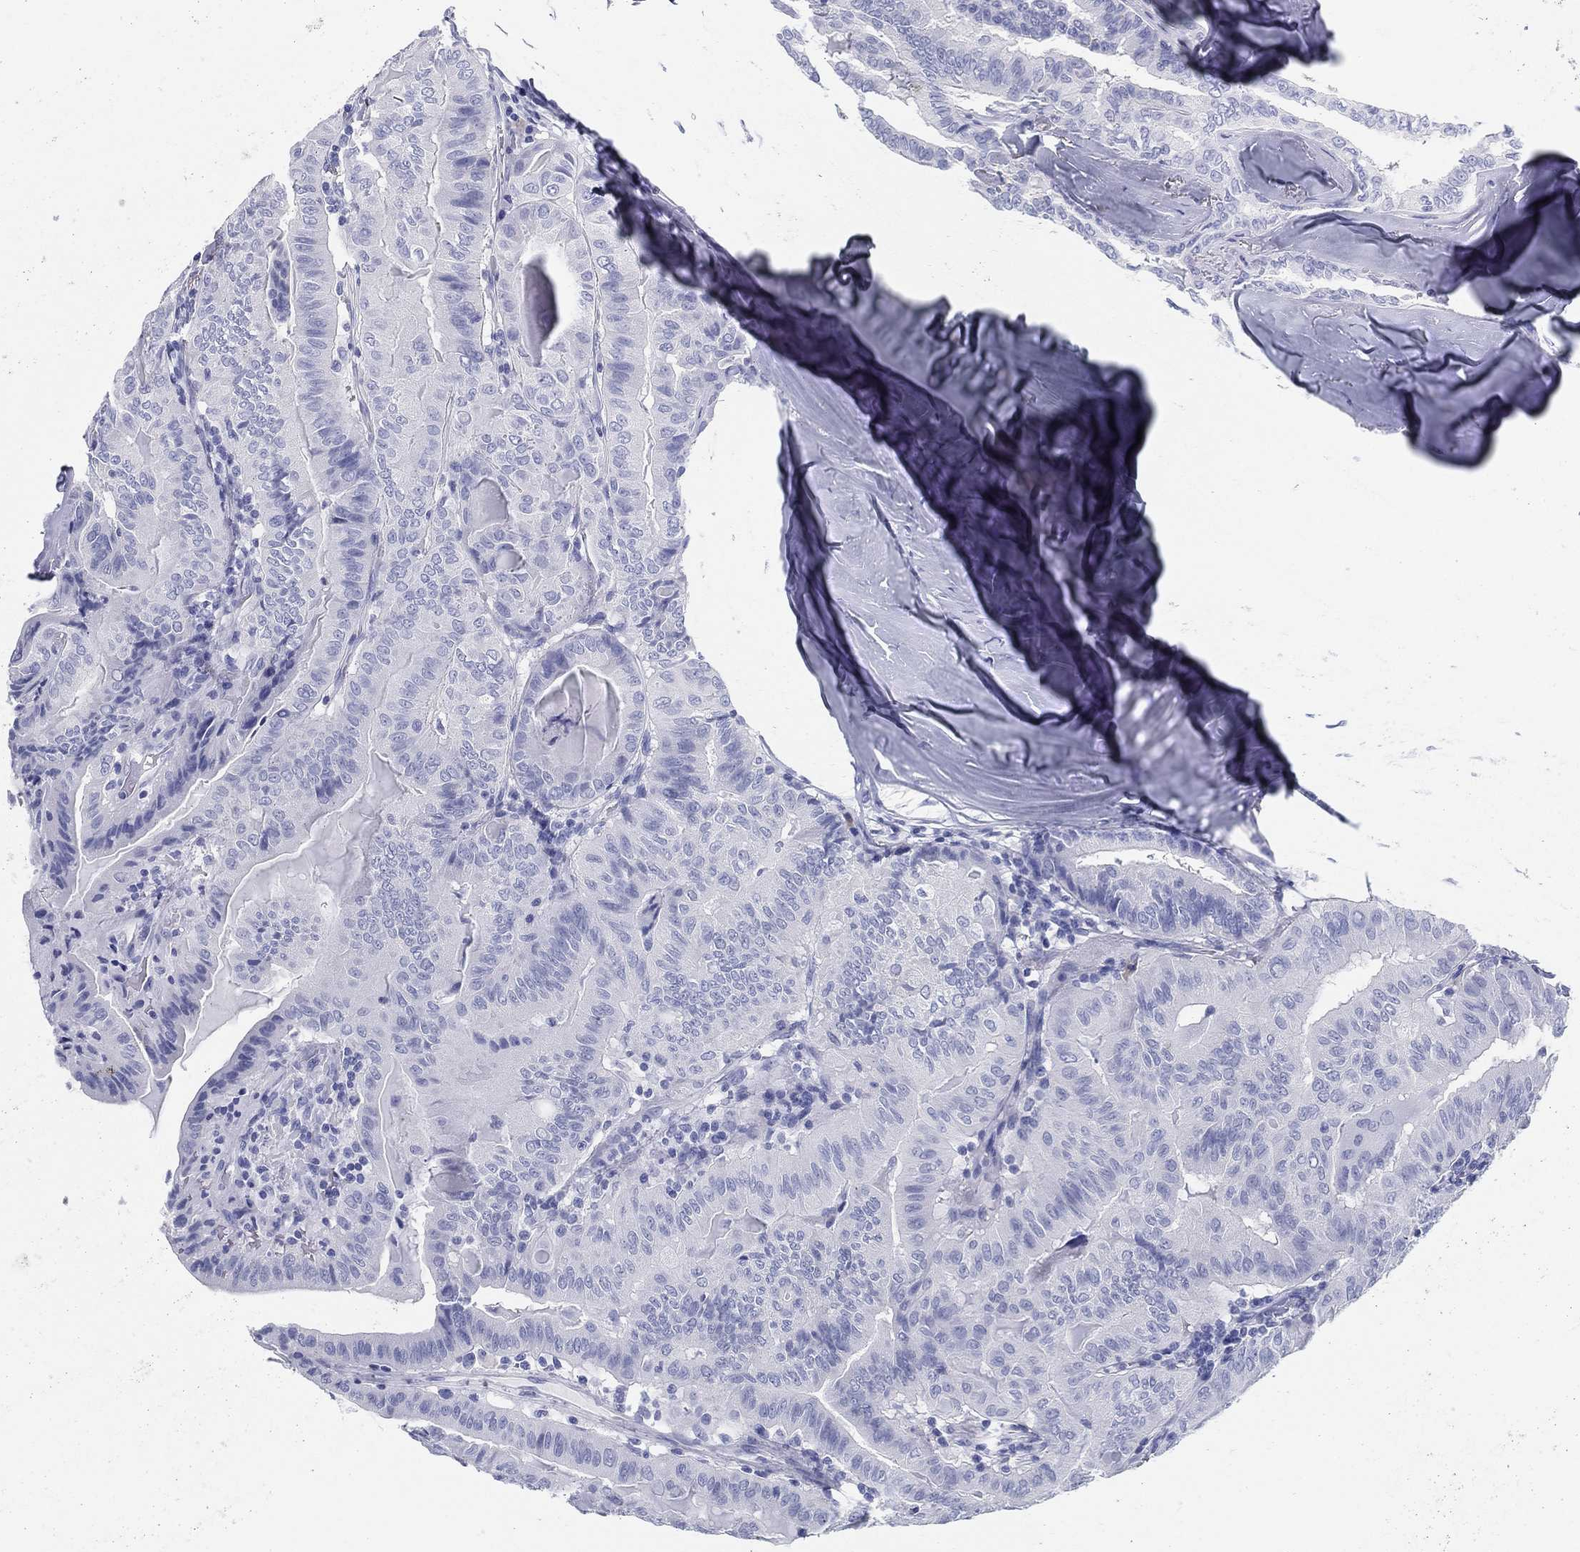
{"staining": {"intensity": "negative", "quantity": "none", "location": "none"}, "tissue": "thyroid cancer", "cell_type": "Tumor cells", "image_type": "cancer", "snomed": [{"axis": "morphology", "description": "Papillary adenocarcinoma, NOS"}, {"axis": "topography", "description": "Thyroid gland"}], "caption": "The histopathology image reveals no staining of tumor cells in thyroid cancer (papillary adenocarcinoma).", "gene": "TMEM252", "patient": {"sex": "female", "age": 68}}